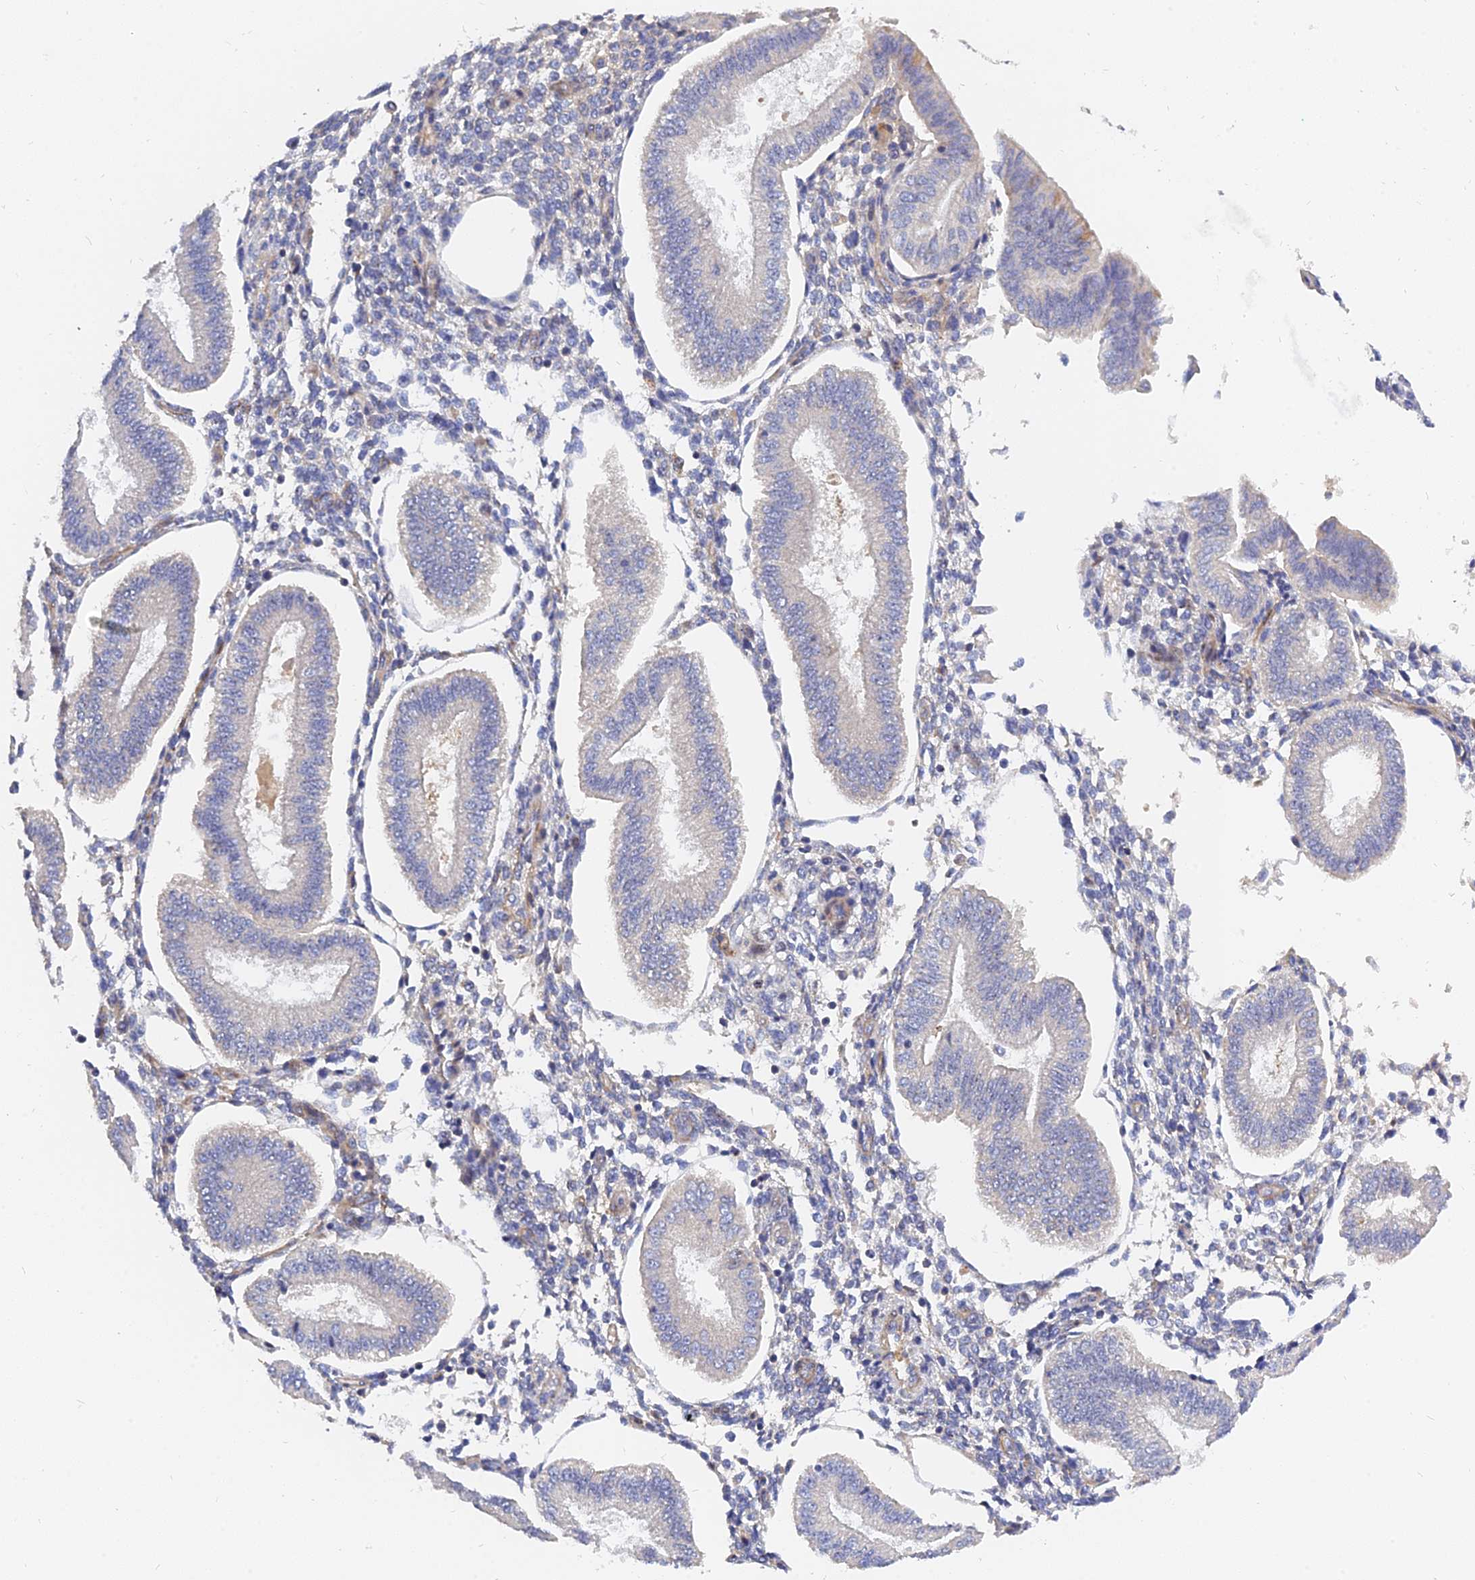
{"staining": {"intensity": "negative", "quantity": "none", "location": "none"}, "tissue": "endometrium", "cell_type": "Cells in endometrial stroma", "image_type": "normal", "snomed": [{"axis": "morphology", "description": "Normal tissue, NOS"}, {"axis": "topography", "description": "Endometrium"}], "caption": "This is an IHC photomicrograph of normal human endometrium. There is no positivity in cells in endometrial stroma.", "gene": "MRPL35", "patient": {"sex": "female", "age": 39}}